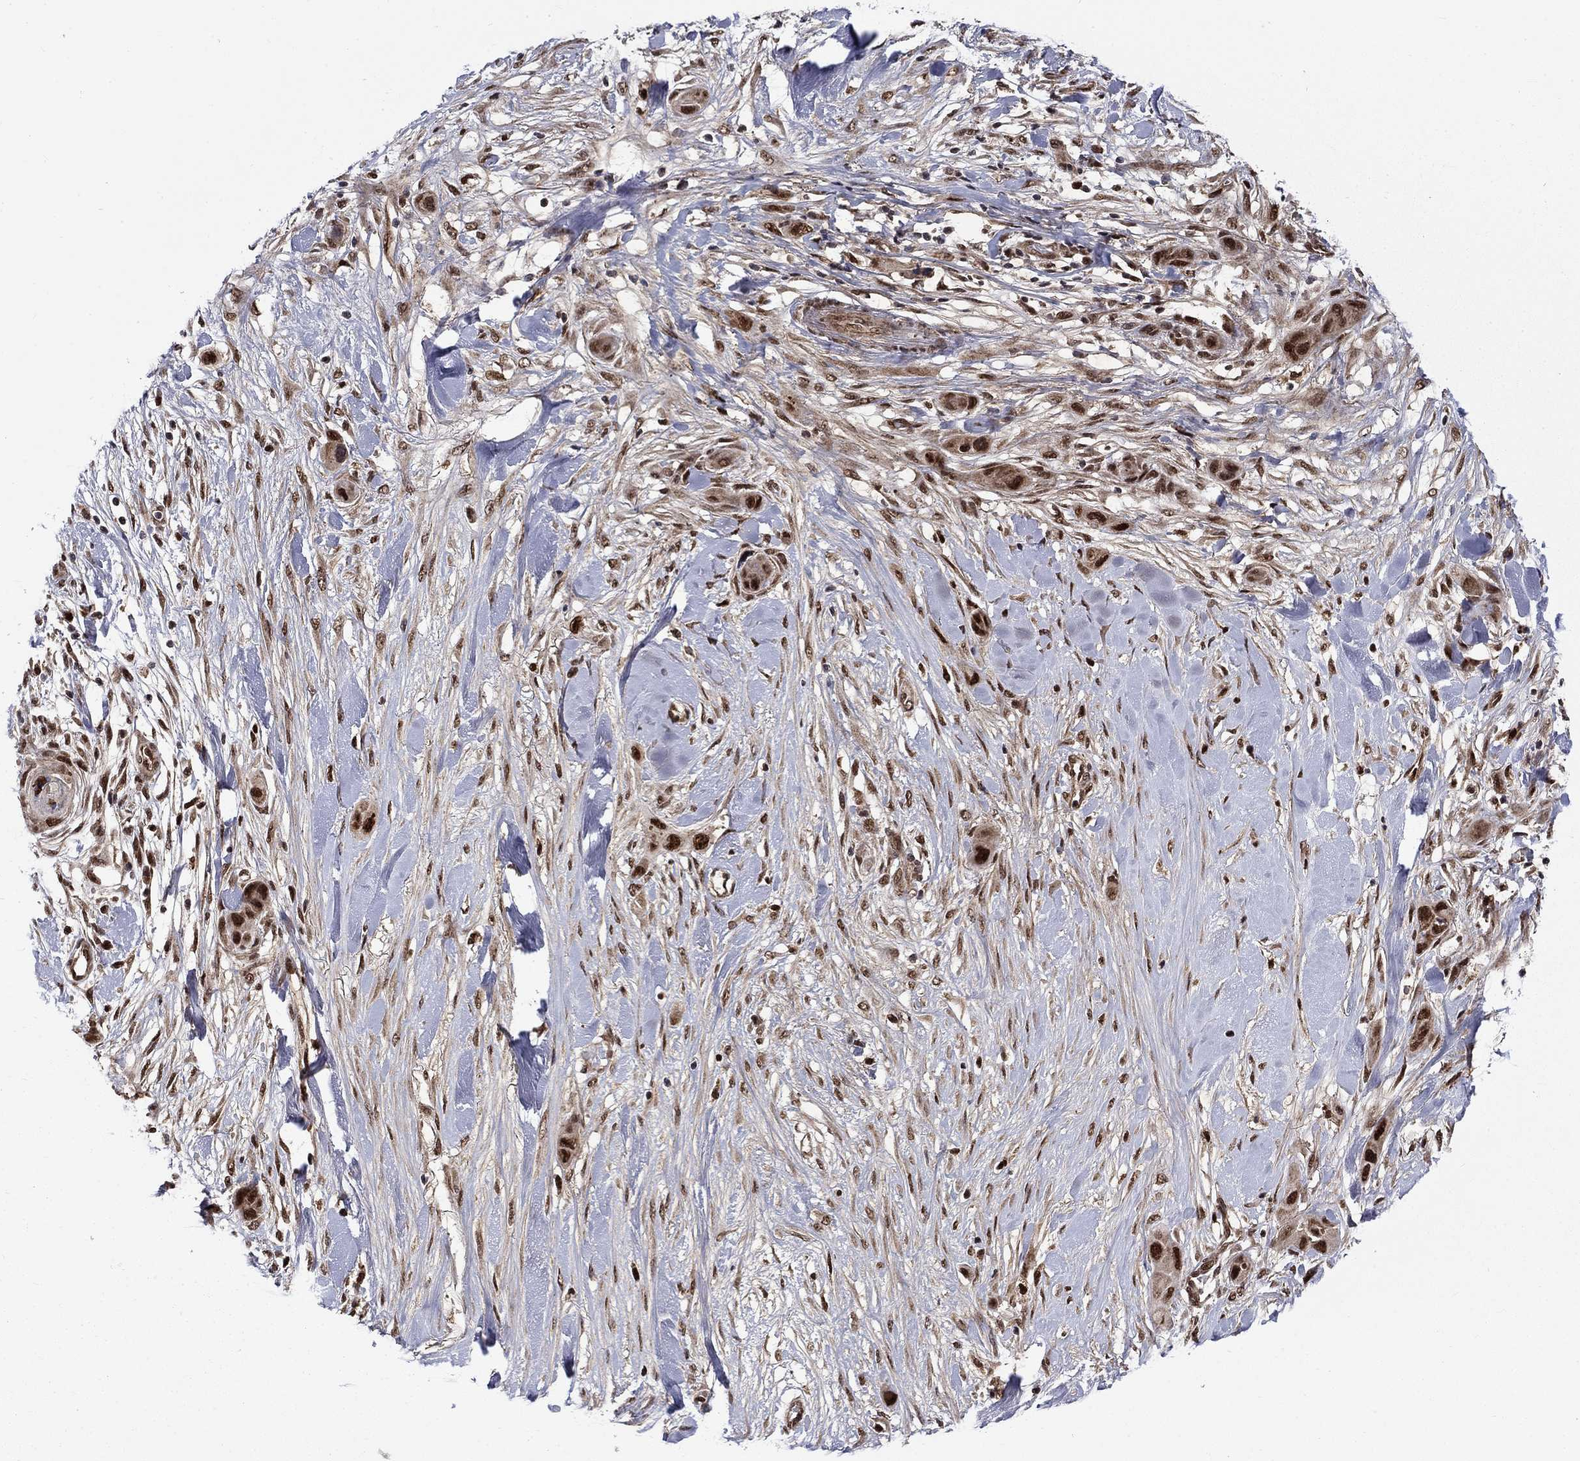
{"staining": {"intensity": "strong", "quantity": "25%-75%", "location": "cytoplasmic/membranous"}, "tissue": "skin cancer", "cell_type": "Tumor cells", "image_type": "cancer", "snomed": [{"axis": "morphology", "description": "Squamous cell carcinoma, NOS"}, {"axis": "topography", "description": "Skin"}], "caption": "Skin squamous cell carcinoma stained with immunohistochemistry displays strong cytoplasmic/membranous staining in about 25%-75% of tumor cells.", "gene": "KPNA3", "patient": {"sex": "male", "age": 79}}